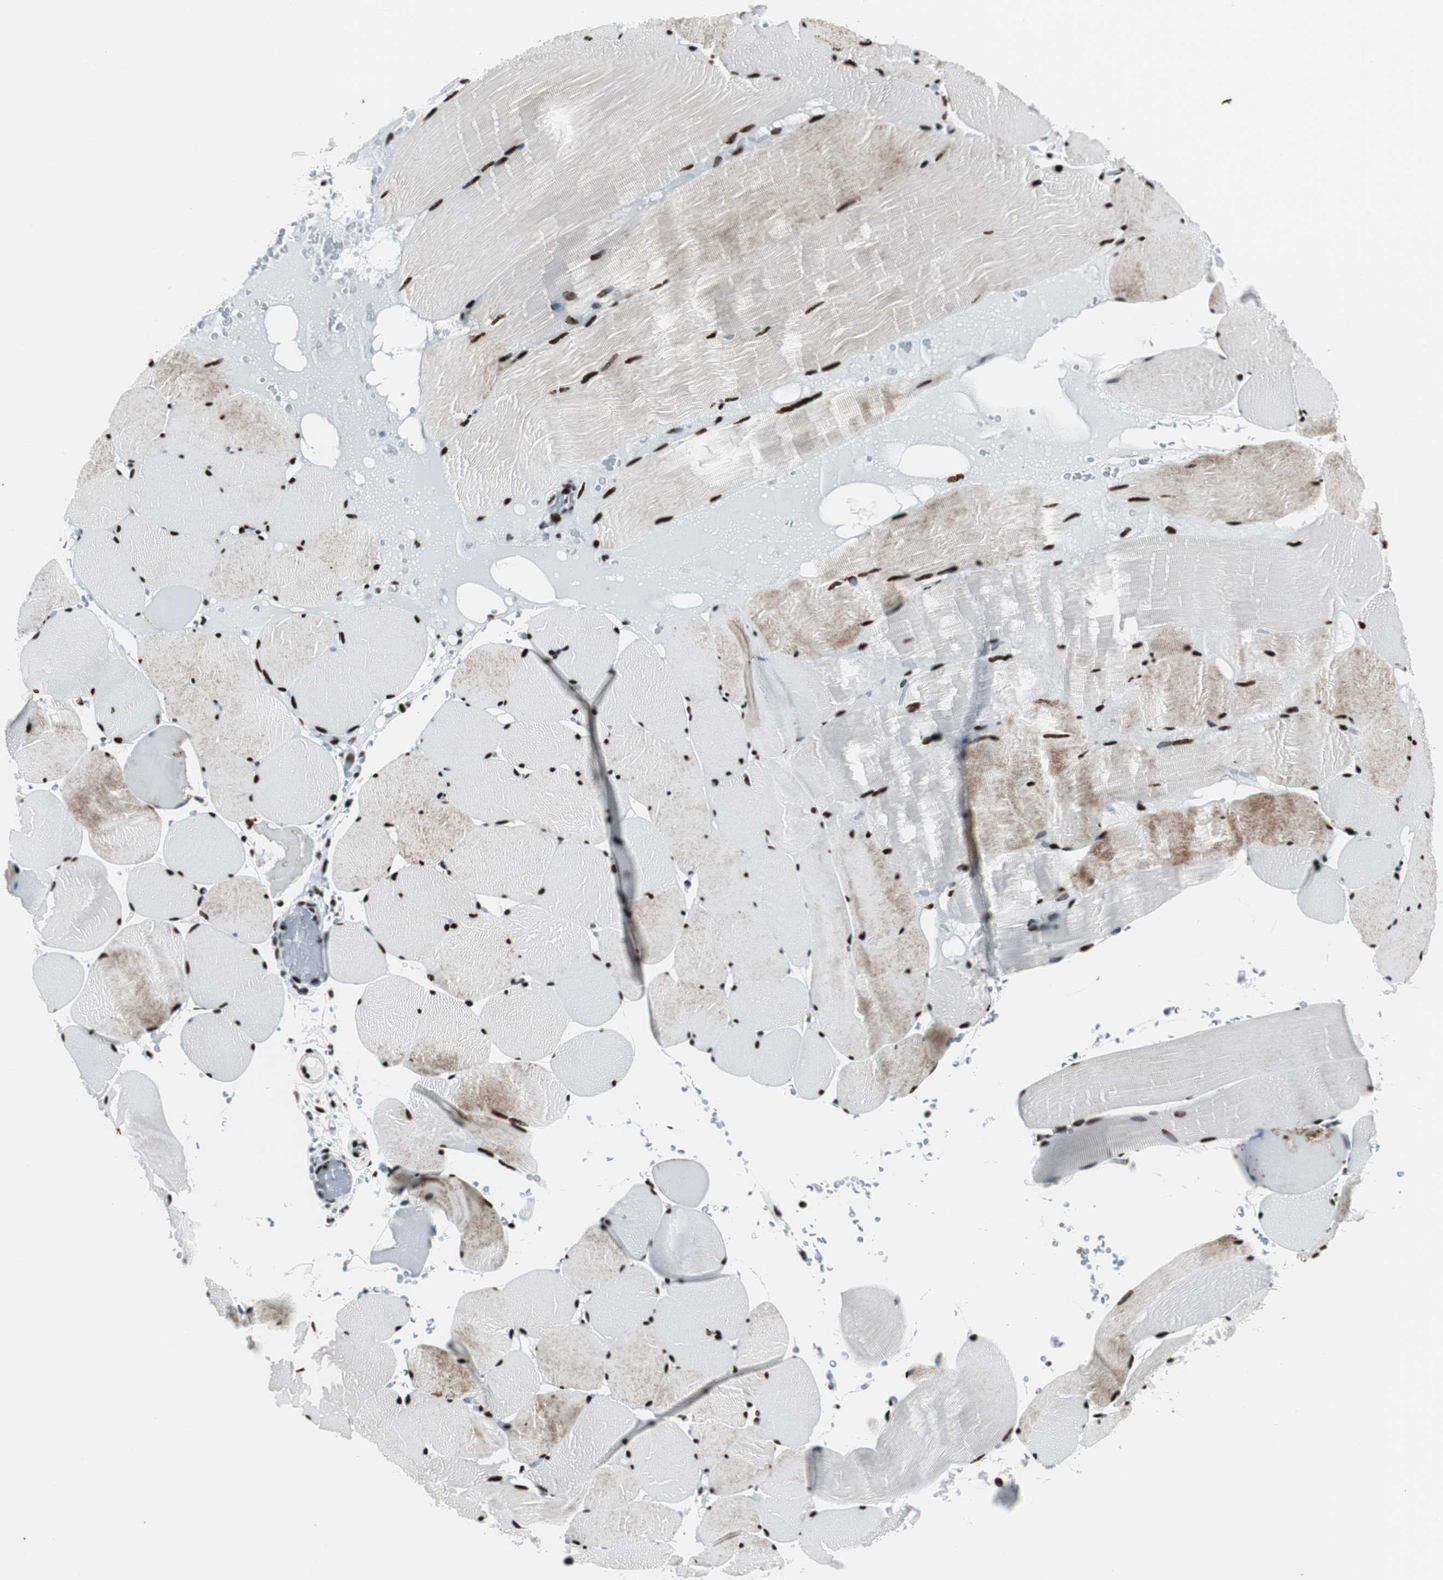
{"staining": {"intensity": "strong", "quantity": ">75%", "location": "nuclear"}, "tissue": "skeletal muscle", "cell_type": "Myocytes", "image_type": "normal", "snomed": [{"axis": "morphology", "description": "Normal tissue, NOS"}, {"axis": "topography", "description": "Skeletal muscle"}], "caption": "Strong nuclear staining is identified in about >75% of myocytes in normal skeletal muscle.", "gene": "NCL", "patient": {"sex": "male", "age": 62}}